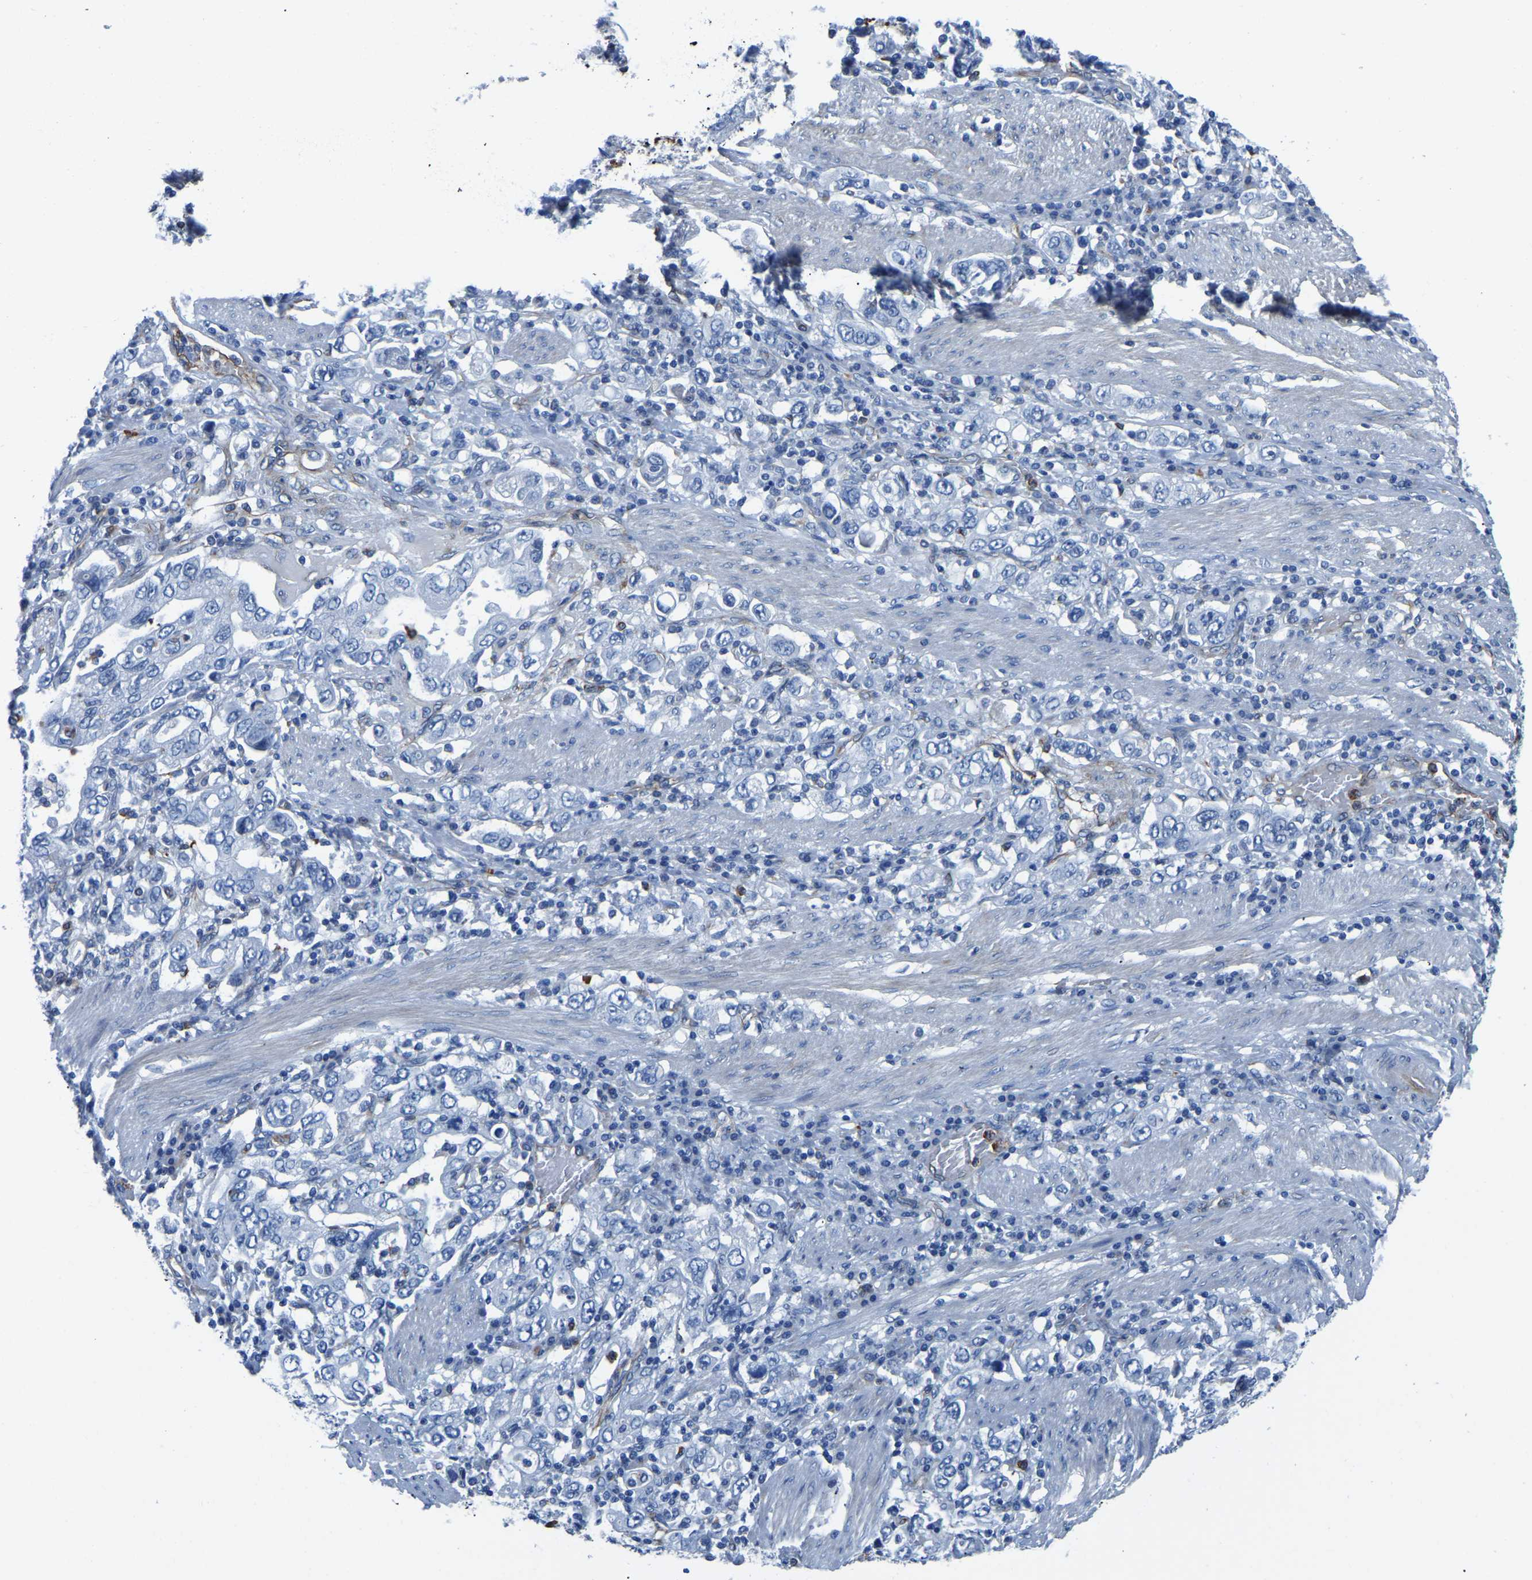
{"staining": {"intensity": "negative", "quantity": "none", "location": "none"}, "tissue": "stomach cancer", "cell_type": "Tumor cells", "image_type": "cancer", "snomed": [{"axis": "morphology", "description": "Adenocarcinoma, NOS"}, {"axis": "topography", "description": "Stomach, upper"}], "caption": "The photomicrograph demonstrates no staining of tumor cells in stomach cancer.", "gene": "MS4A3", "patient": {"sex": "male", "age": 62}}